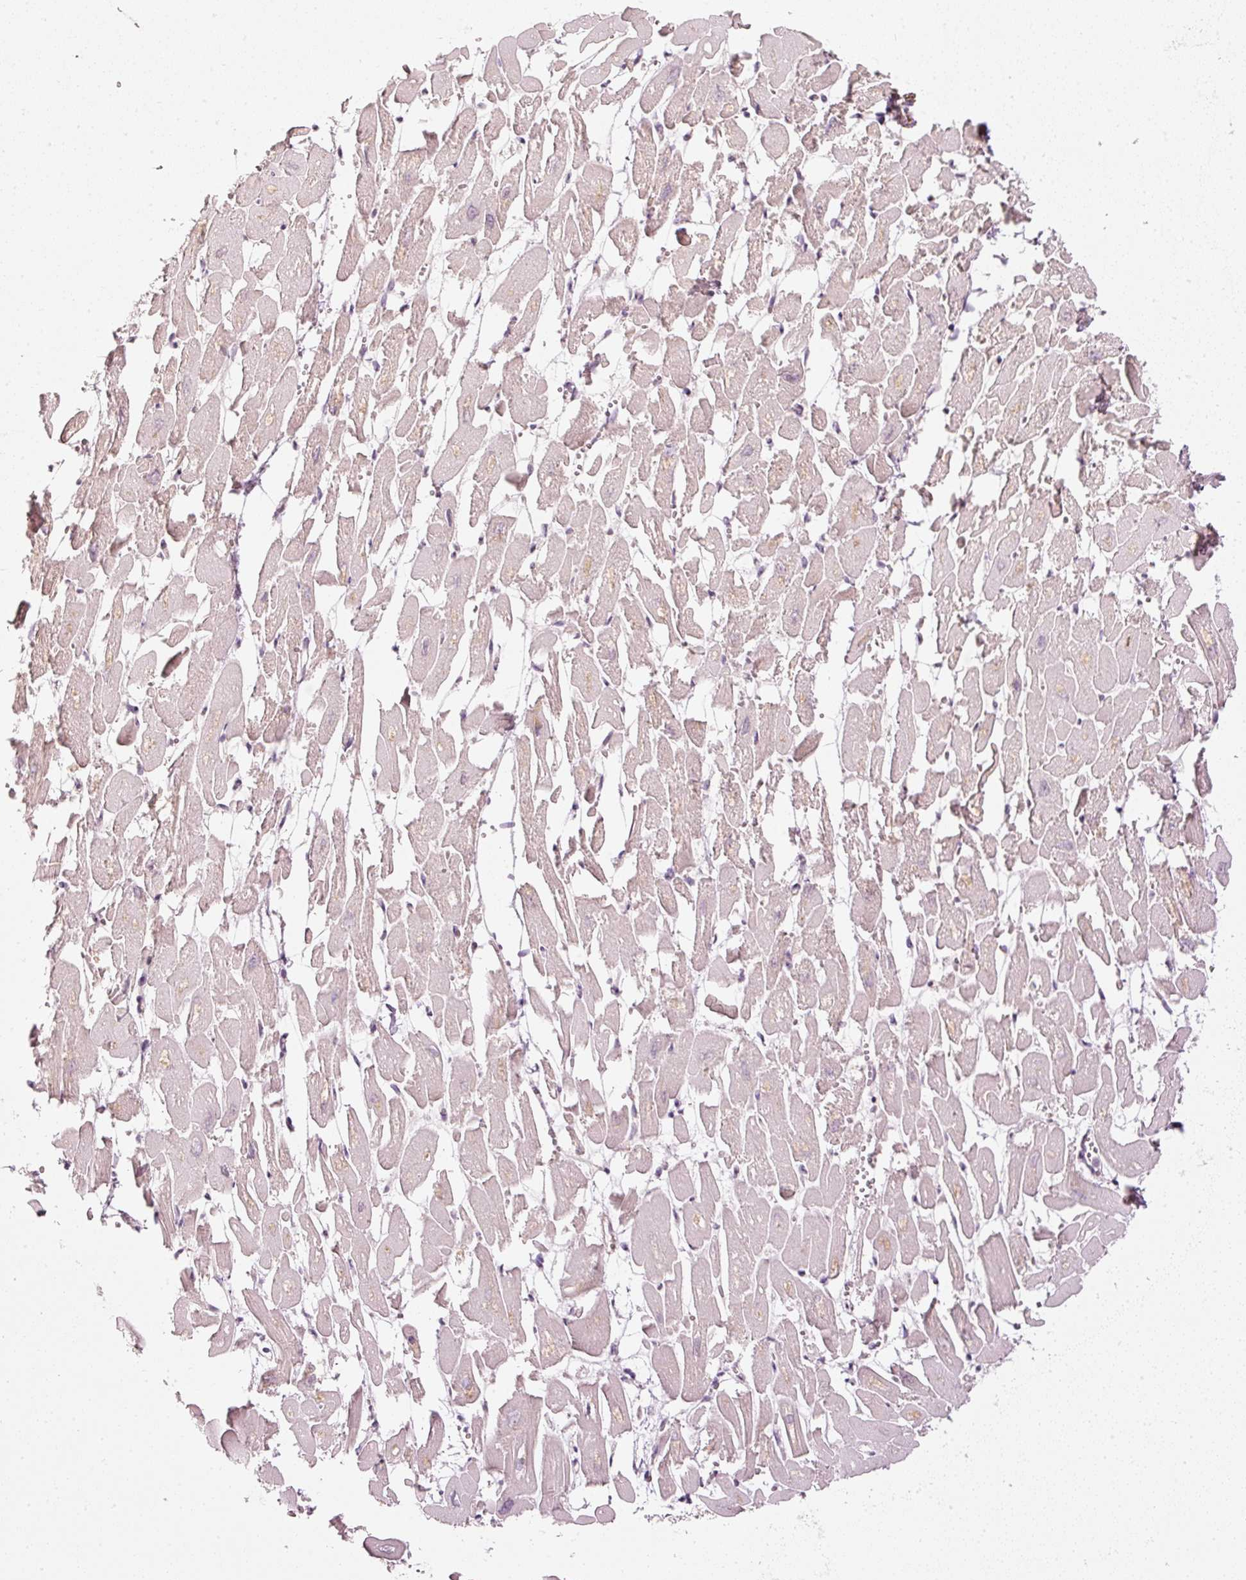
{"staining": {"intensity": "moderate", "quantity": "25%-75%", "location": "cytoplasmic/membranous"}, "tissue": "heart muscle", "cell_type": "Cardiomyocytes", "image_type": "normal", "snomed": [{"axis": "morphology", "description": "Normal tissue, NOS"}, {"axis": "topography", "description": "Heart"}], "caption": "Immunohistochemistry micrograph of benign heart muscle stained for a protein (brown), which reveals medium levels of moderate cytoplasmic/membranous positivity in approximately 25%-75% of cardiomyocytes.", "gene": "CDC20B", "patient": {"sex": "male", "age": 54}}